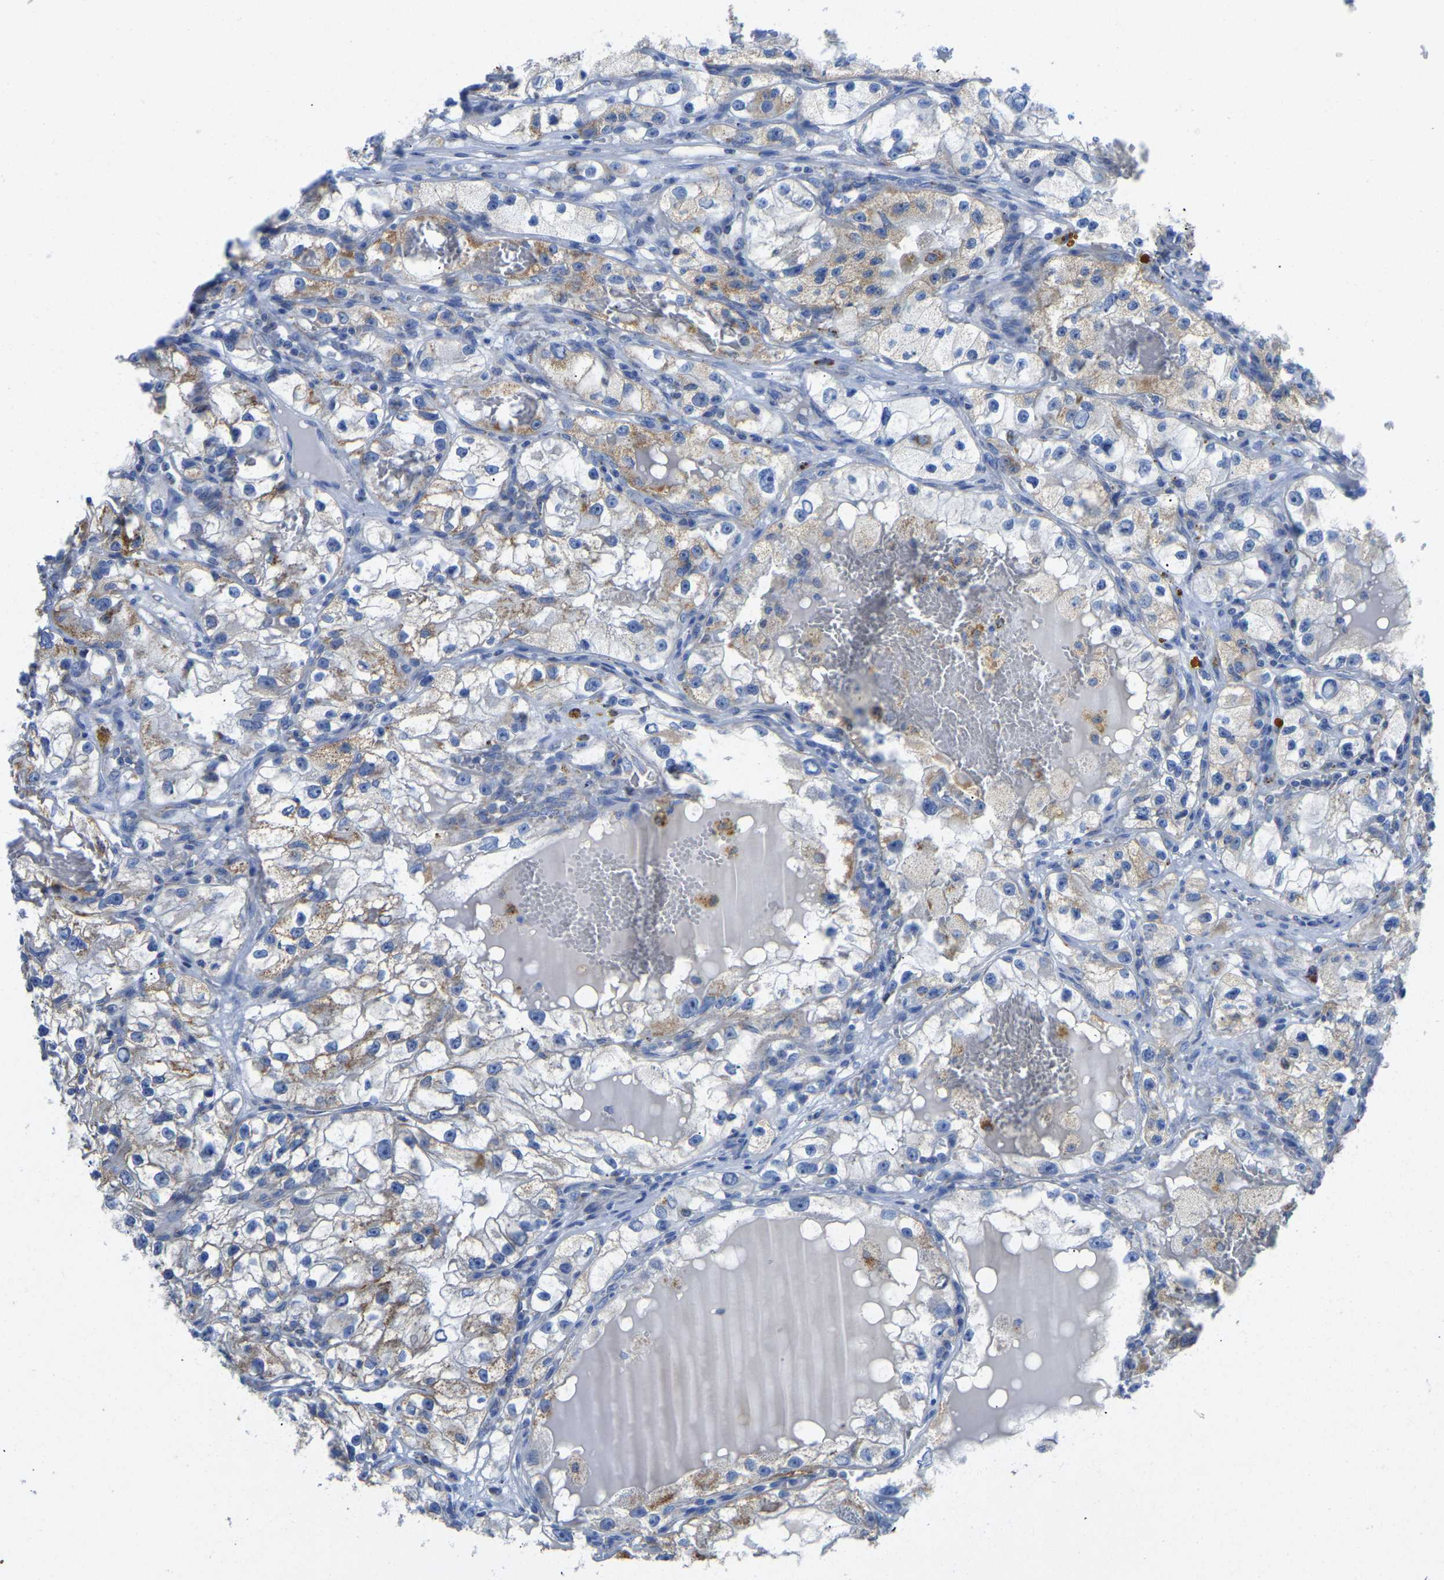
{"staining": {"intensity": "moderate", "quantity": "<25%", "location": "cytoplasmic/membranous"}, "tissue": "renal cancer", "cell_type": "Tumor cells", "image_type": "cancer", "snomed": [{"axis": "morphology", "description": "Adenocarcinoma, NOS"}, {"axis": "topography", "description": "Kidney"}], "caption": "A micrograph showing moderate cytoplasmic/membranous expression in approximately <25% of tumor cells in adenocarcinoma (renal), as visualized by brown immunohistochemical staining.", "gene": "ETFA", "patient": {"sex": "female", "age": 57}}